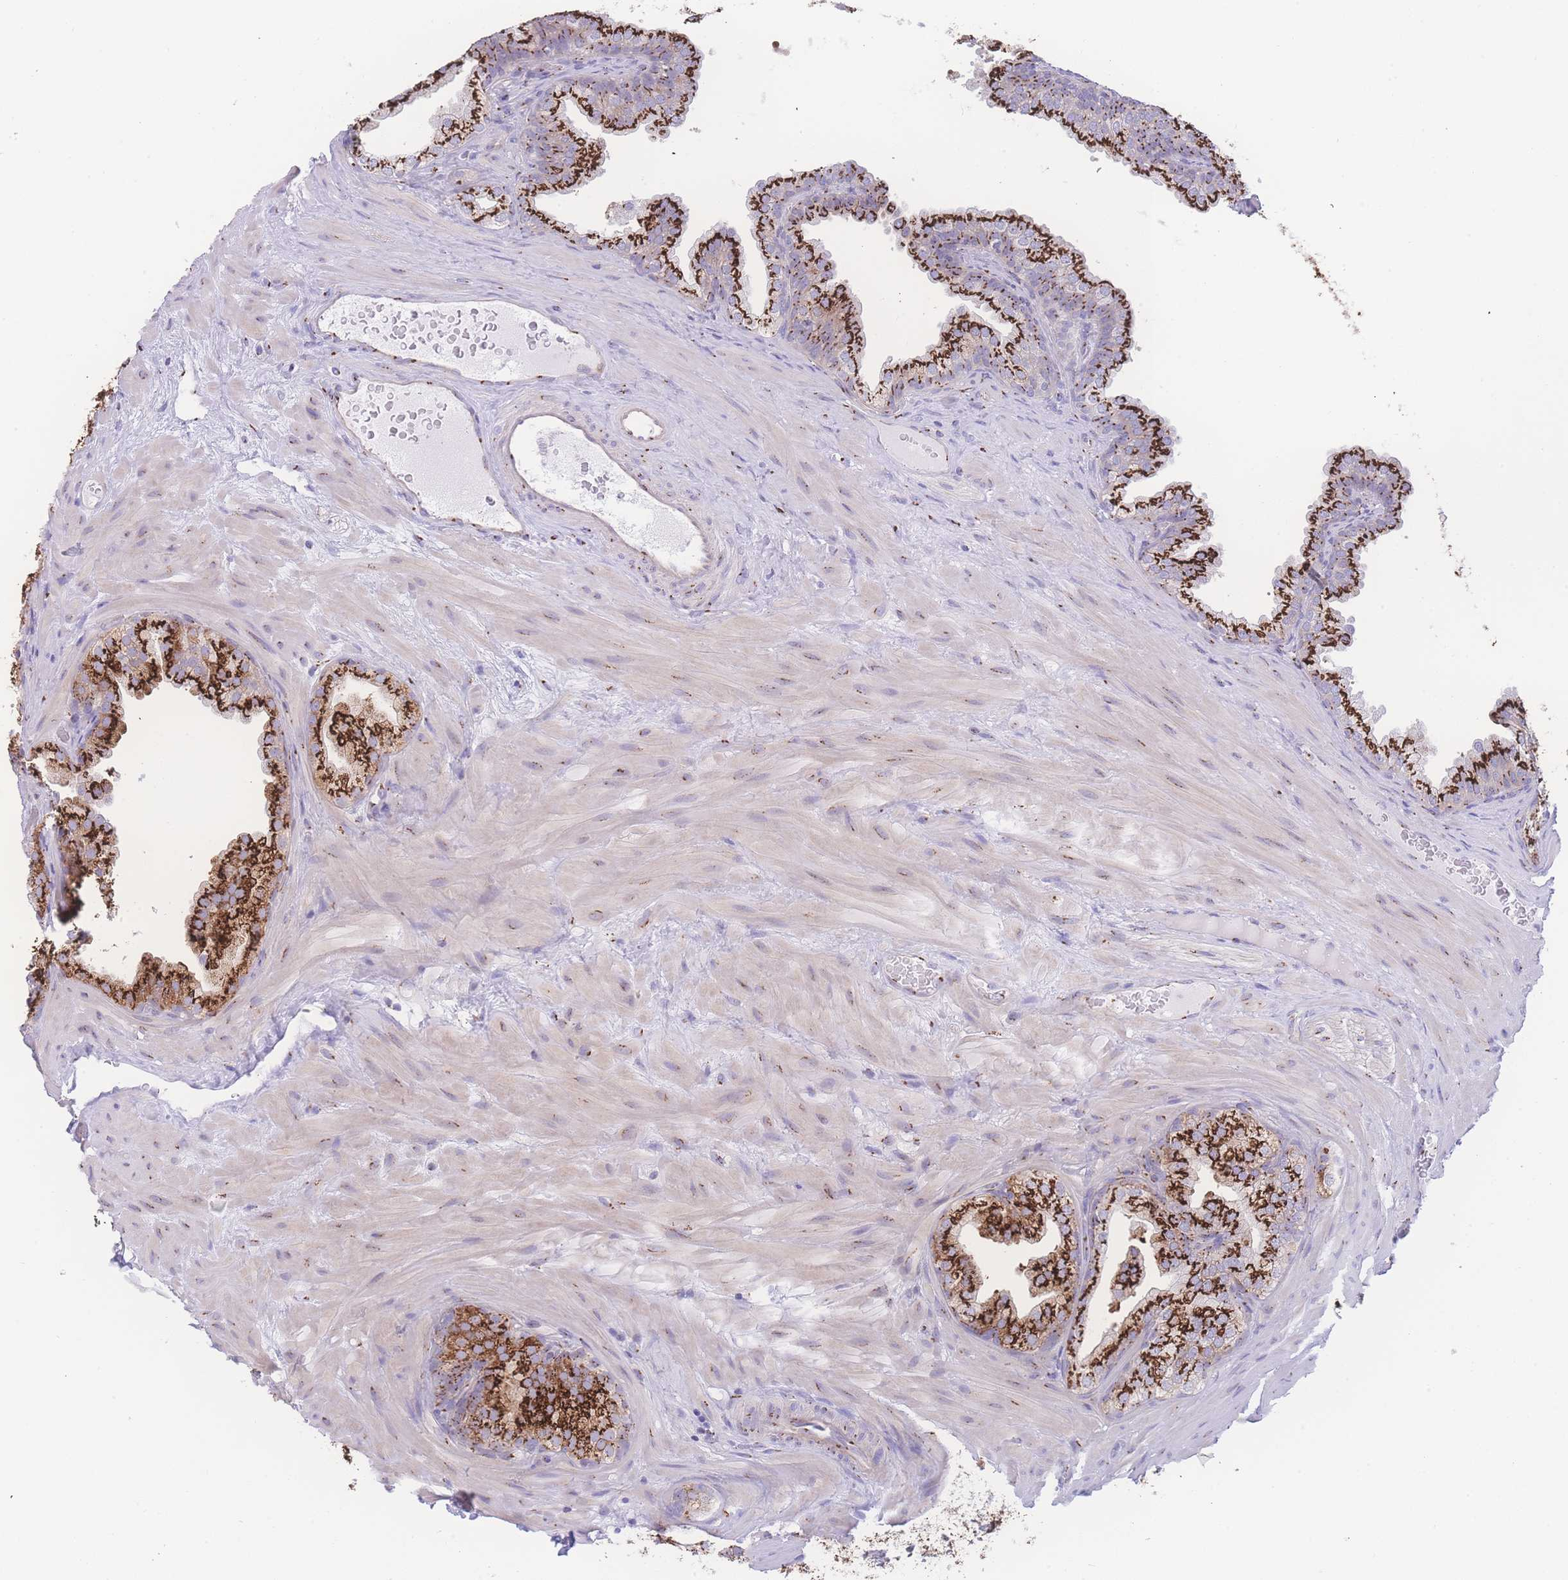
{"staining": {"intensity": "strong", "quantity": ">75%", "location": "cytoplasmic/membranous"}, "tissue": "prostate", "cell_type": "Glandular cells", "image_type": "normal", "snomed": [{"axis": "morphology", "description": "Normal tissue, NOS"}, {"axis": "topography", "description": "Prostate"}], "caption": "Unremarkable prostate shows strong cytoplasmic/membranous positivity in about >75% of glandular cells, visualized by immunohistochemistry. The staining was performed using DAB (3,3'-diaminobenzidine), with brown indicating positive protein expression. Nuclei are stained blue with hematoxylin.", "gene": "GOLM2", "patient": {"sex": "male", "age": 37}}